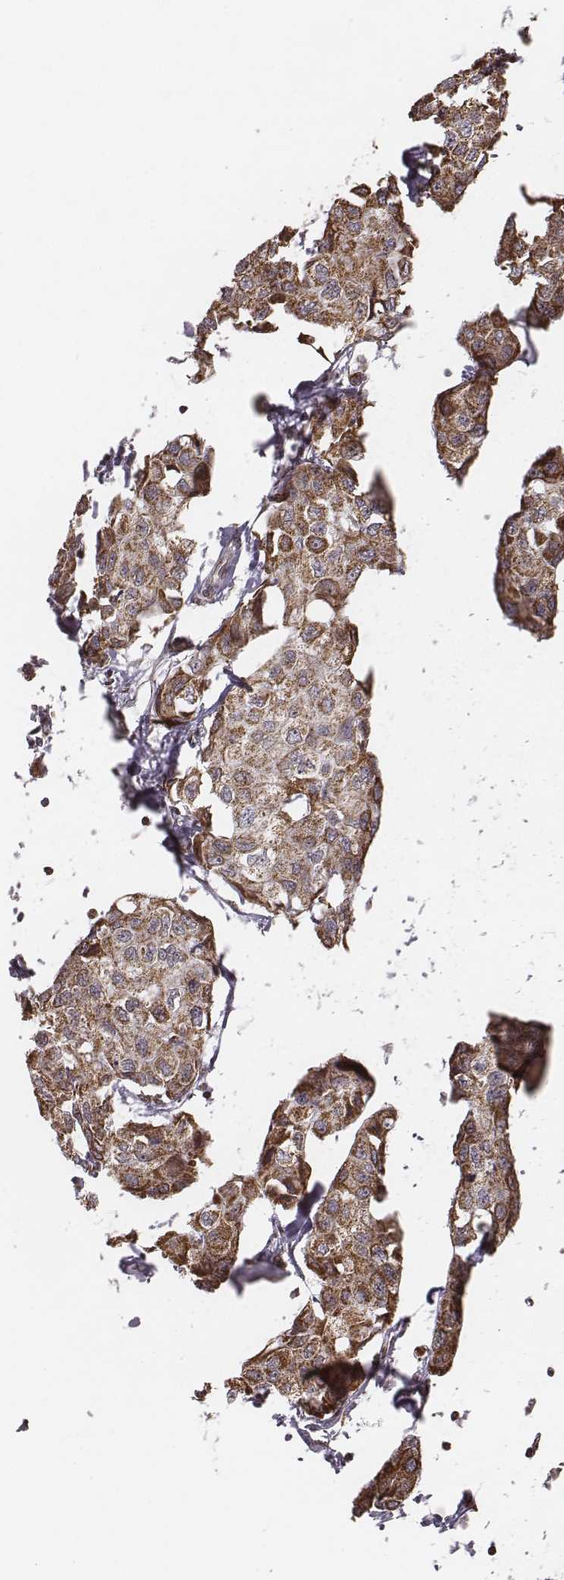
{"staining": {"intensity": "moderate", "quantity": ">75%", "location": "cytoplasmic/membranous"}, "tissue": "breast cancer", "cell_type": "Tumor cells", "image_type": "cancer", "snomed": [{"axis": "morphology", "description": "Duct carcinoma"}, {"axis": "topography", "description": "Breast"}], "caption": "Protein expression analysis of breast cancer (infiltrating ductal carcinoma) demonstrates moderate cytoplasmic/membranous positivity in approximately >75% of tumor cells. (Brightfield microscopy of DAB IHC at high magnification).", "gene": "ACOT2", "patient": {"sex": "female", "age": 80}}